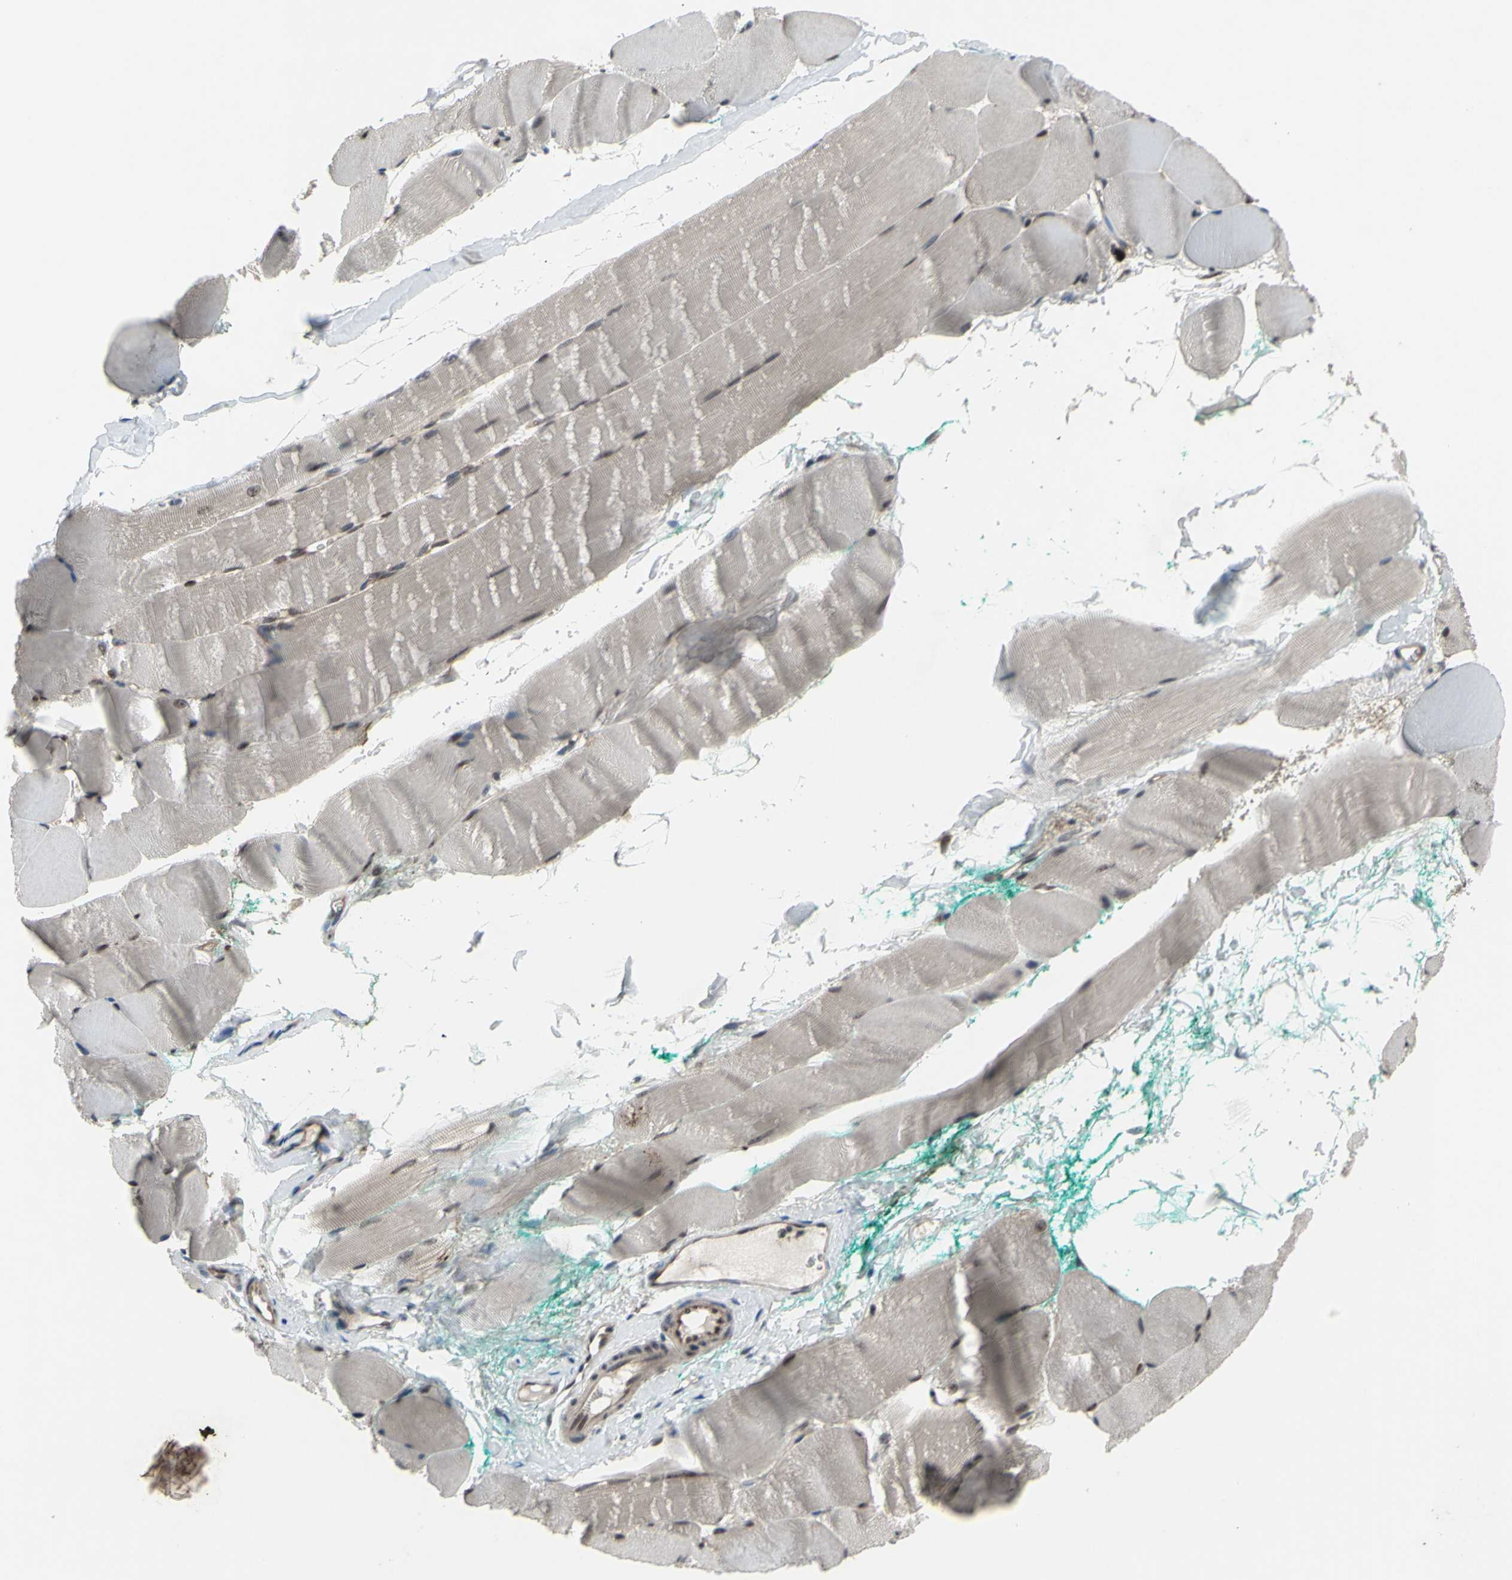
{"staining": {"intensity": "moderate", "quantity": ">75%", "location": "cytoplasmic/membranous,nuclear"}, "tissue": "skeletal muscle", "cell_type": "Myocytes", "image_type": "normal", "snomed": [{"axis": "morphology", "description": "Normal tissue, NOS"}, {"axis": "morphology", "description": "Squamous cell carcinoma, NOS"}, {"axis": "topography", "description": "Skeletal muscle"}], "caption": "Protein analysis of unremarkable skeletal muscle displays moderate cytoplasmic/membranous,nuclear expression in about >75% of myocytes. The protein of interest is stained brown, and the nuclei are stained in blue (DAB (3,3'-diaminobenzidine) IHC with brightfield microscopy, high magnification).", "gene": "TRDMT1", "patient": {"sex": "male", "age": 51}}